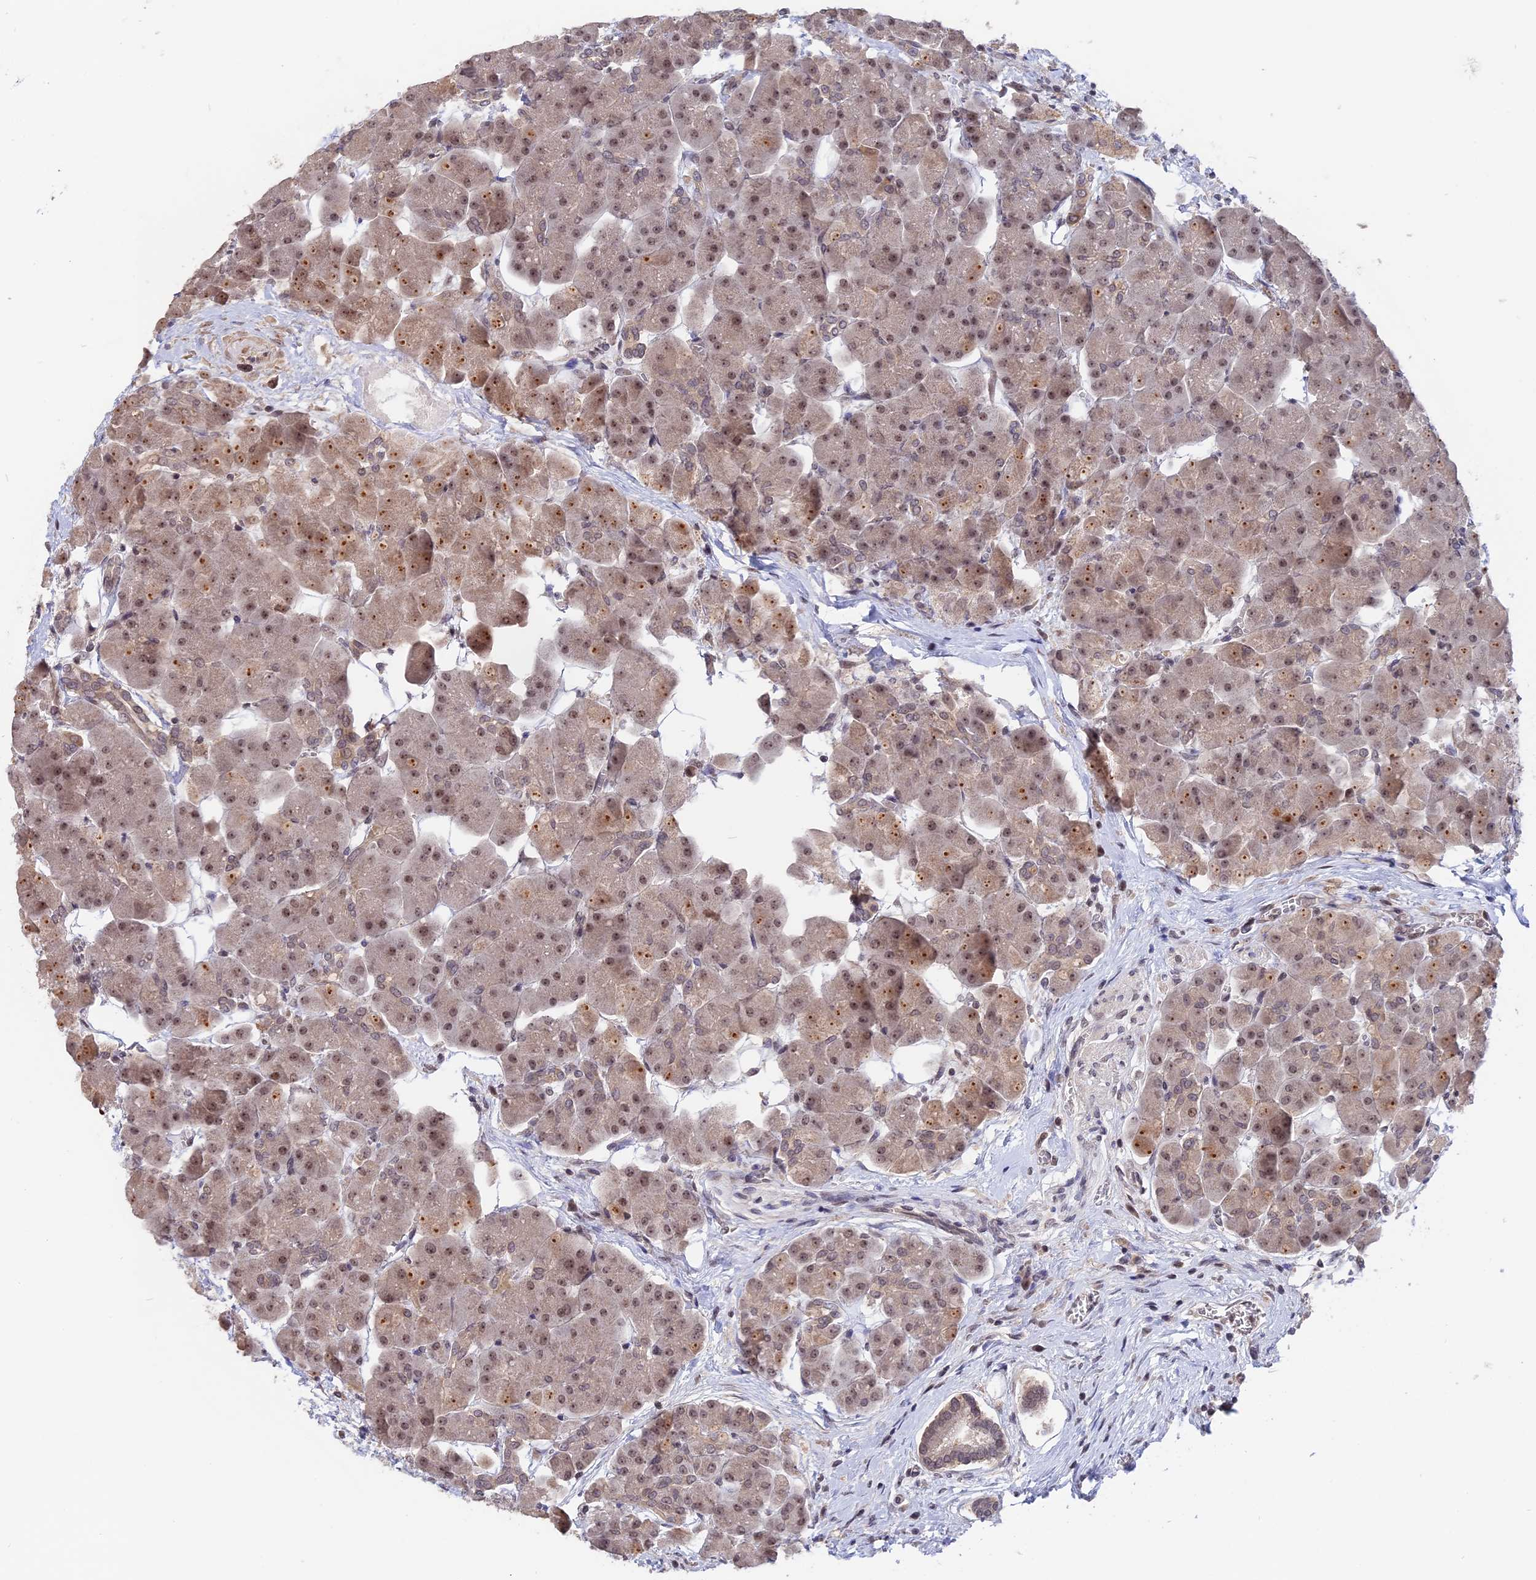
{"staining": {"intensity": "moderate", "quantity": ">75%", "location": "nuclear"}, "tissue": "pancreas", "cell_type": "Exocrine glandular cells", "image_type": "normal", "snomed": [{"axis": "morphology", "description": "Normal tissue, NOS"}, {"axis": "topography", "description": "Pancreas"}], "caption": "The immunohistochemical stain labels moderate nuclear staining in exocrine glandular cells of normal pancreas. (Brightfield microscopy of DAB IHC at high magnification).", "gene": "RFC5", "patient": {"sex": "male", "age": 66}}